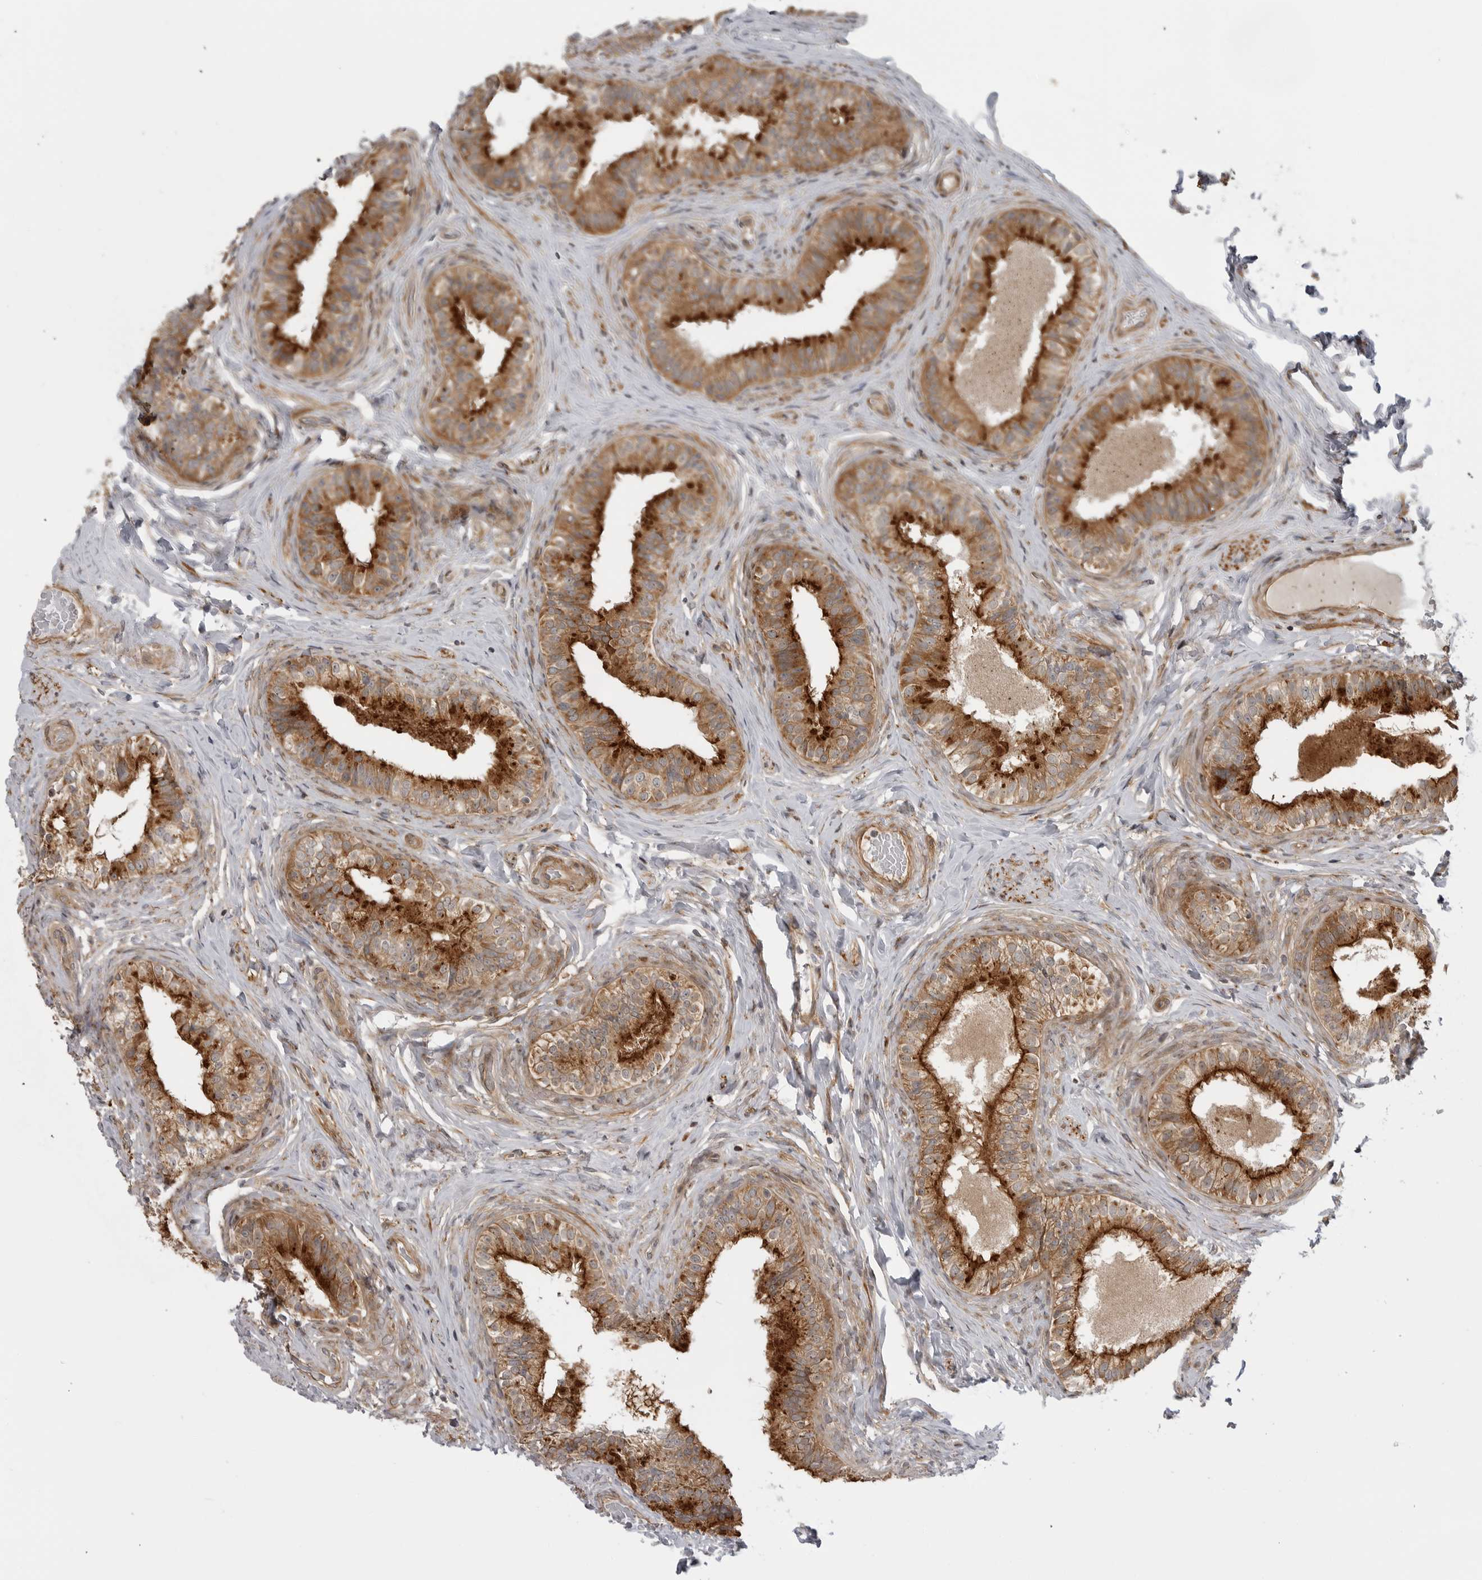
{"staining": {"intensity": "strong", "quantity": ">75%", "location": "cytoplasmic/membranous"}, "tissue": "epididymis", "cell_type": "Glandular cells", "image_type": "normal", "snomed": [{"axis": "morphology", "description": "Normal tissue, NOS"}, {"axis": "topography", "description": "Epididymis"}], "caption": "This histopathology image demonstrates immunohistochemistry staining of normal human epididymis, with high strong cytoplasmic/membranous positivity in about >75% of glandular cells.", "gene": "LRRC45", "patient": {"sex": "male", "age": 49}}